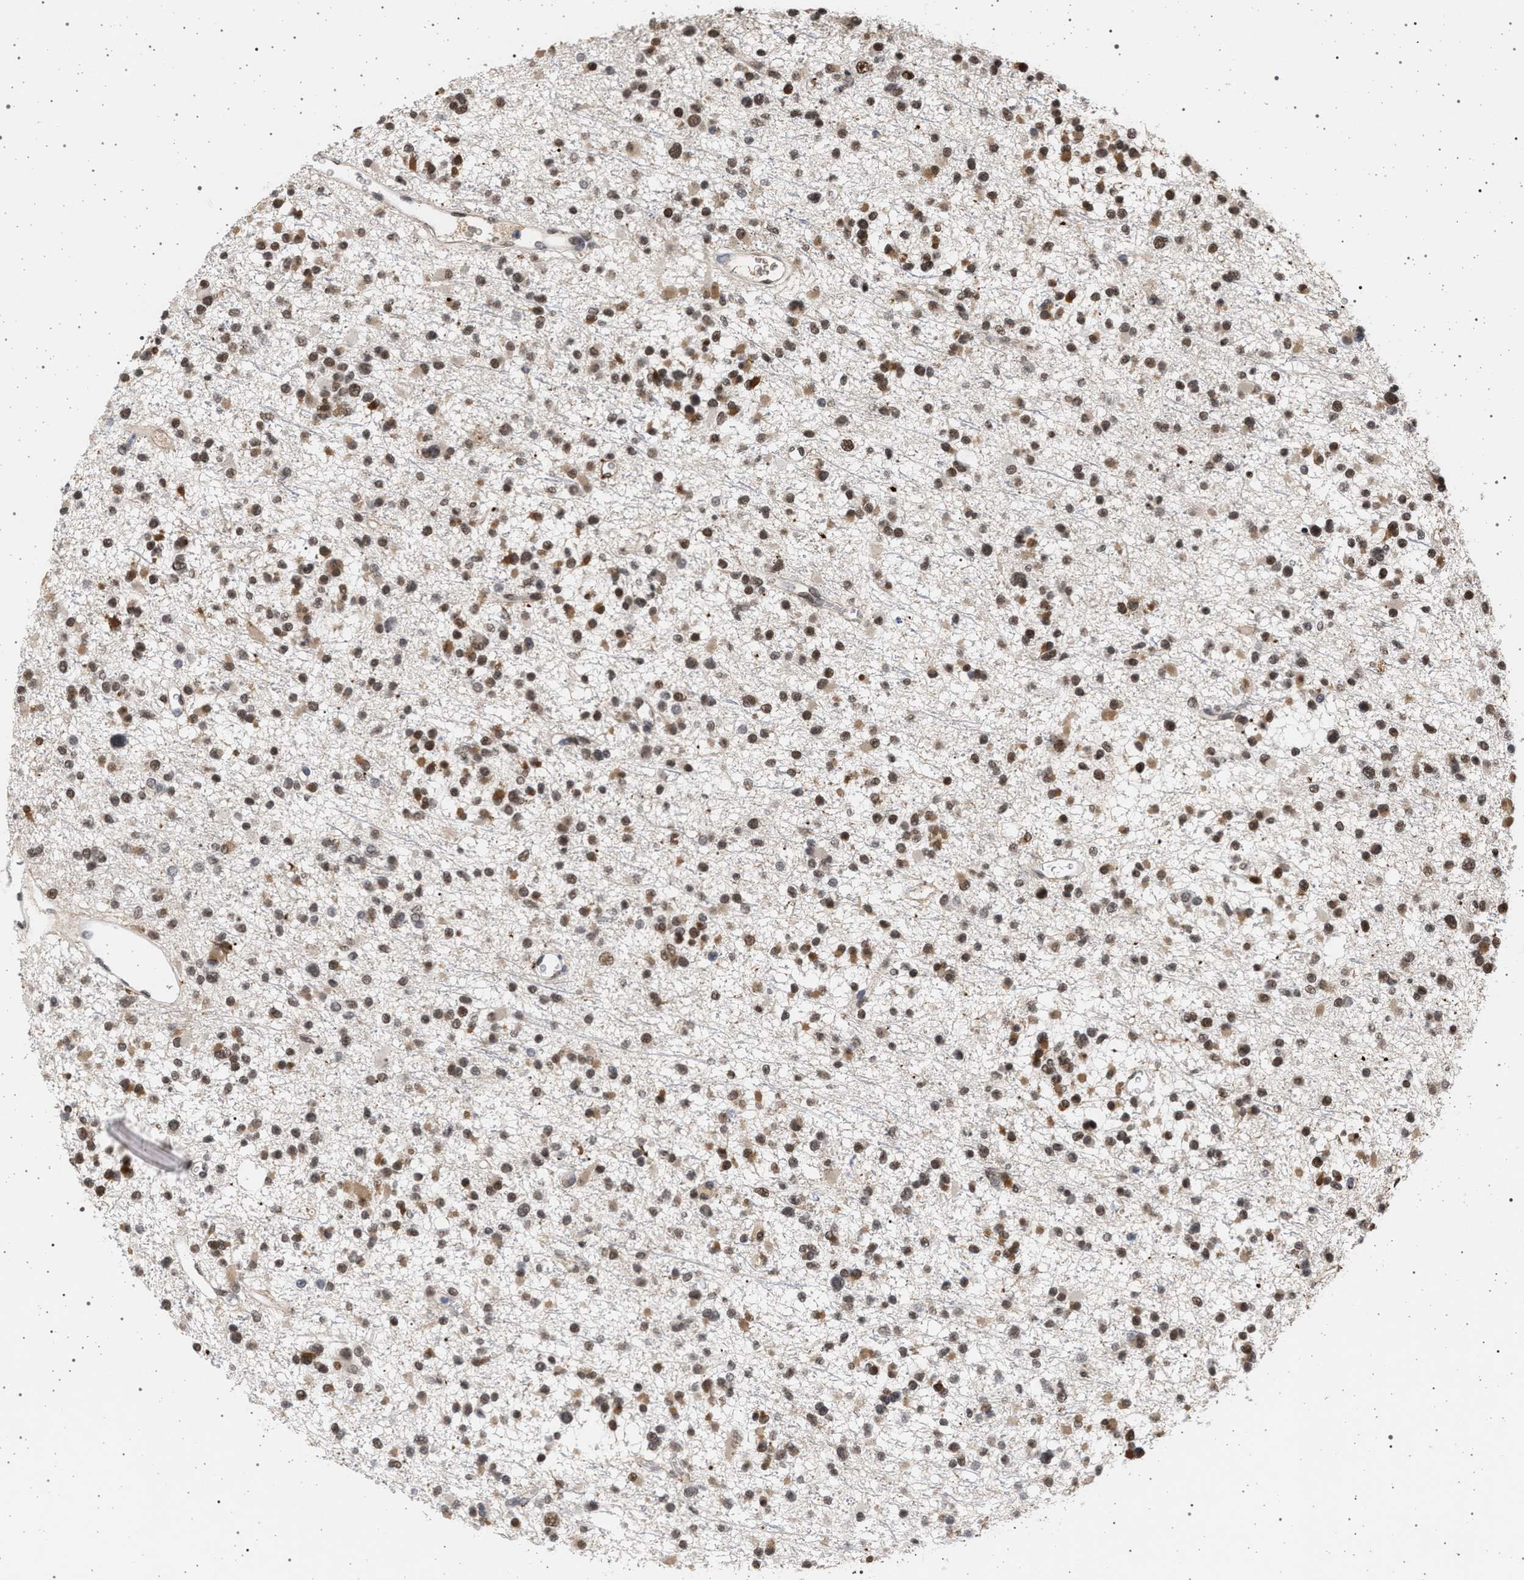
{"staining": {"intensity": "moderate", "quantity": ">75%", "location": "nuclear"}, "tissue": "glioma", "cell_type": "Tumor cells", "image_type": "cancer", "snomed": [{"axis": "morphology", "description": "Glioma, malignant, Low grade"}, {"axis": "topography", "description": "Brain"}], "caption": "The micrograph displays staining of glioma, revealing moderate nuclear protein expression (brown color) within tumor cells.", "gene": "PHF12", "patient": {"sex": "female", "age": 22}}